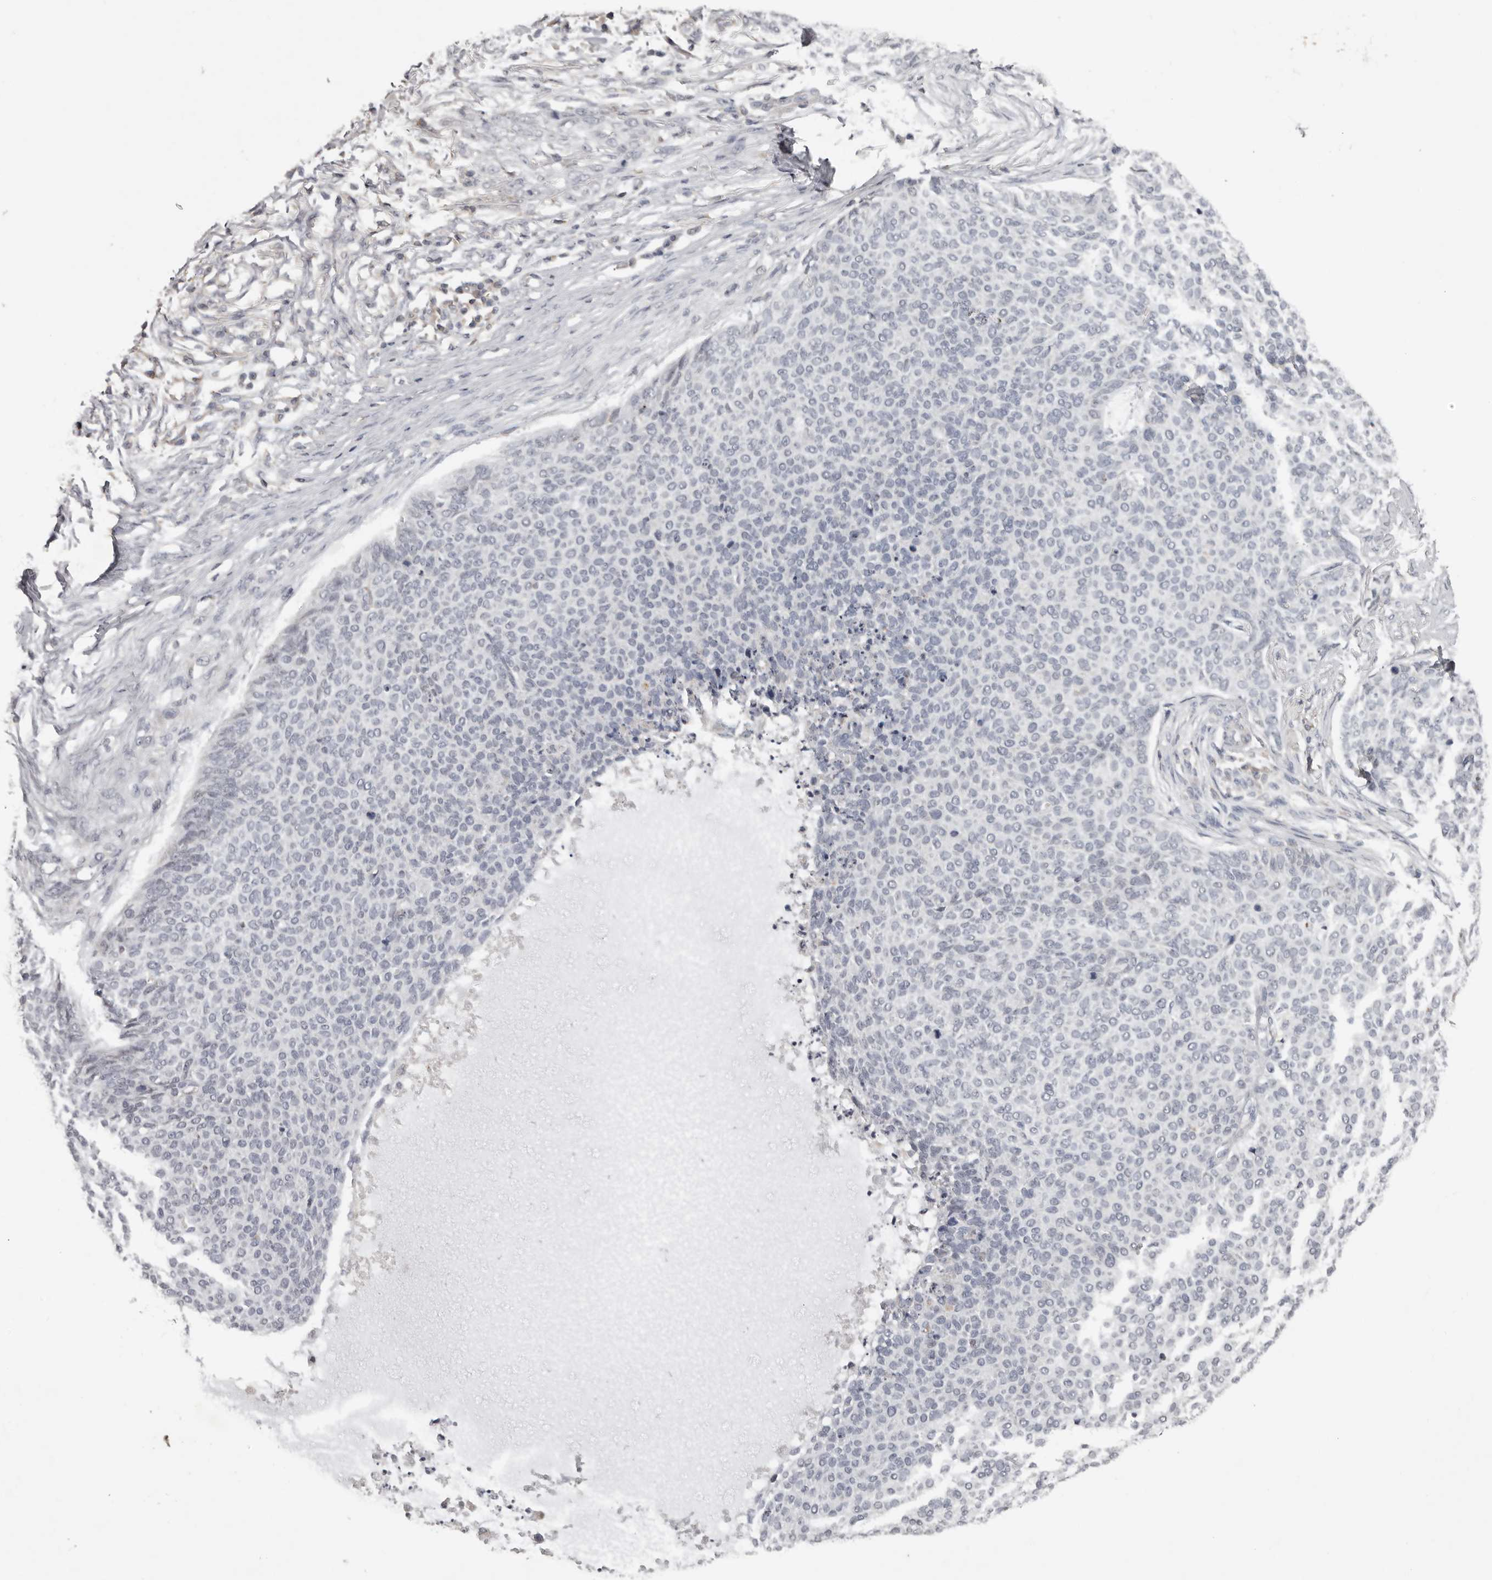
{"staining": {"intensity": "negative", "quantity": "none", "location": "none"}, "tissue": "skin cancer", "cell_type": "Tumor cells", "image_type": "cancer", "snomed": [{"axis": "morphology", "description": "Normal tissue, NOS"}, {"axis": "morphology", "description": "Basal cell carcinoma"}, {"axis": "topography", "description": "Skin"}], "caption": "Immunohistochemical staining of skin cancer reveals no significant staining in tumor cells.", "gene": "ANKRD44", "patient": {"sex": "male", "age": 50}}